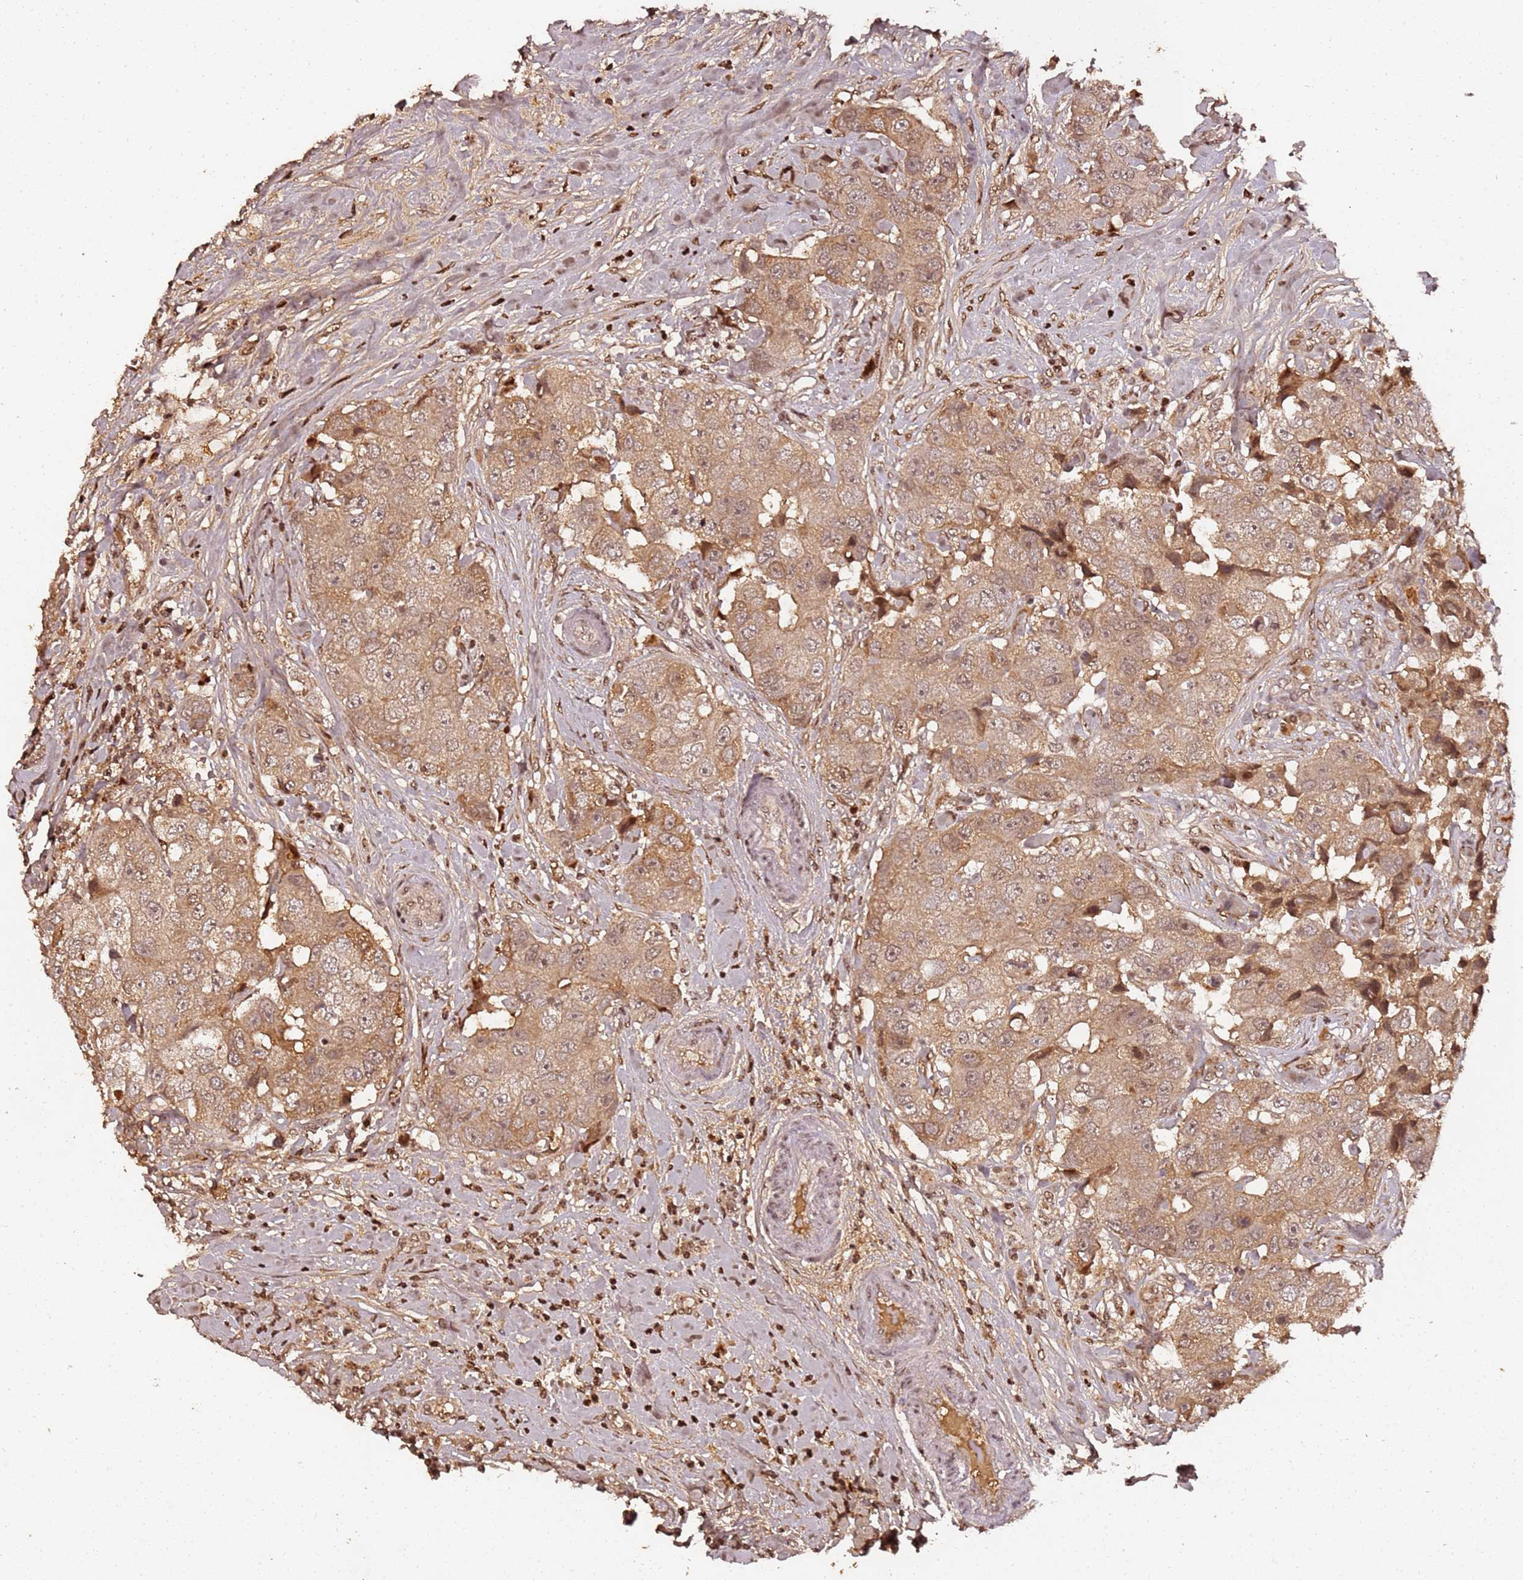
{"staining": {"intensity": "moderate", "quantity": ">75%", "location": "cytoplasmic/membranous,nuclear"}, "tissue": "breast cancer", "cell_type": "Tumor cells", "image_type": "cancer", "snomed": [{"axis": "morphology", "description": "Normal tissue, NOS"}, {"axis": "morphology", "description": "Duct carcinoma"}, {"axis": "topography", "description": "Breast"}], "caption": "A high-resolution photomicrograph shows IHC staining of breast cancer, which demonstrates moderate cytoplasmic/membranous and nuclear expression in approximately >75% of tumor cells.", "gene": "COL1A2", "patient": {"sex": "female", "age": 62}}